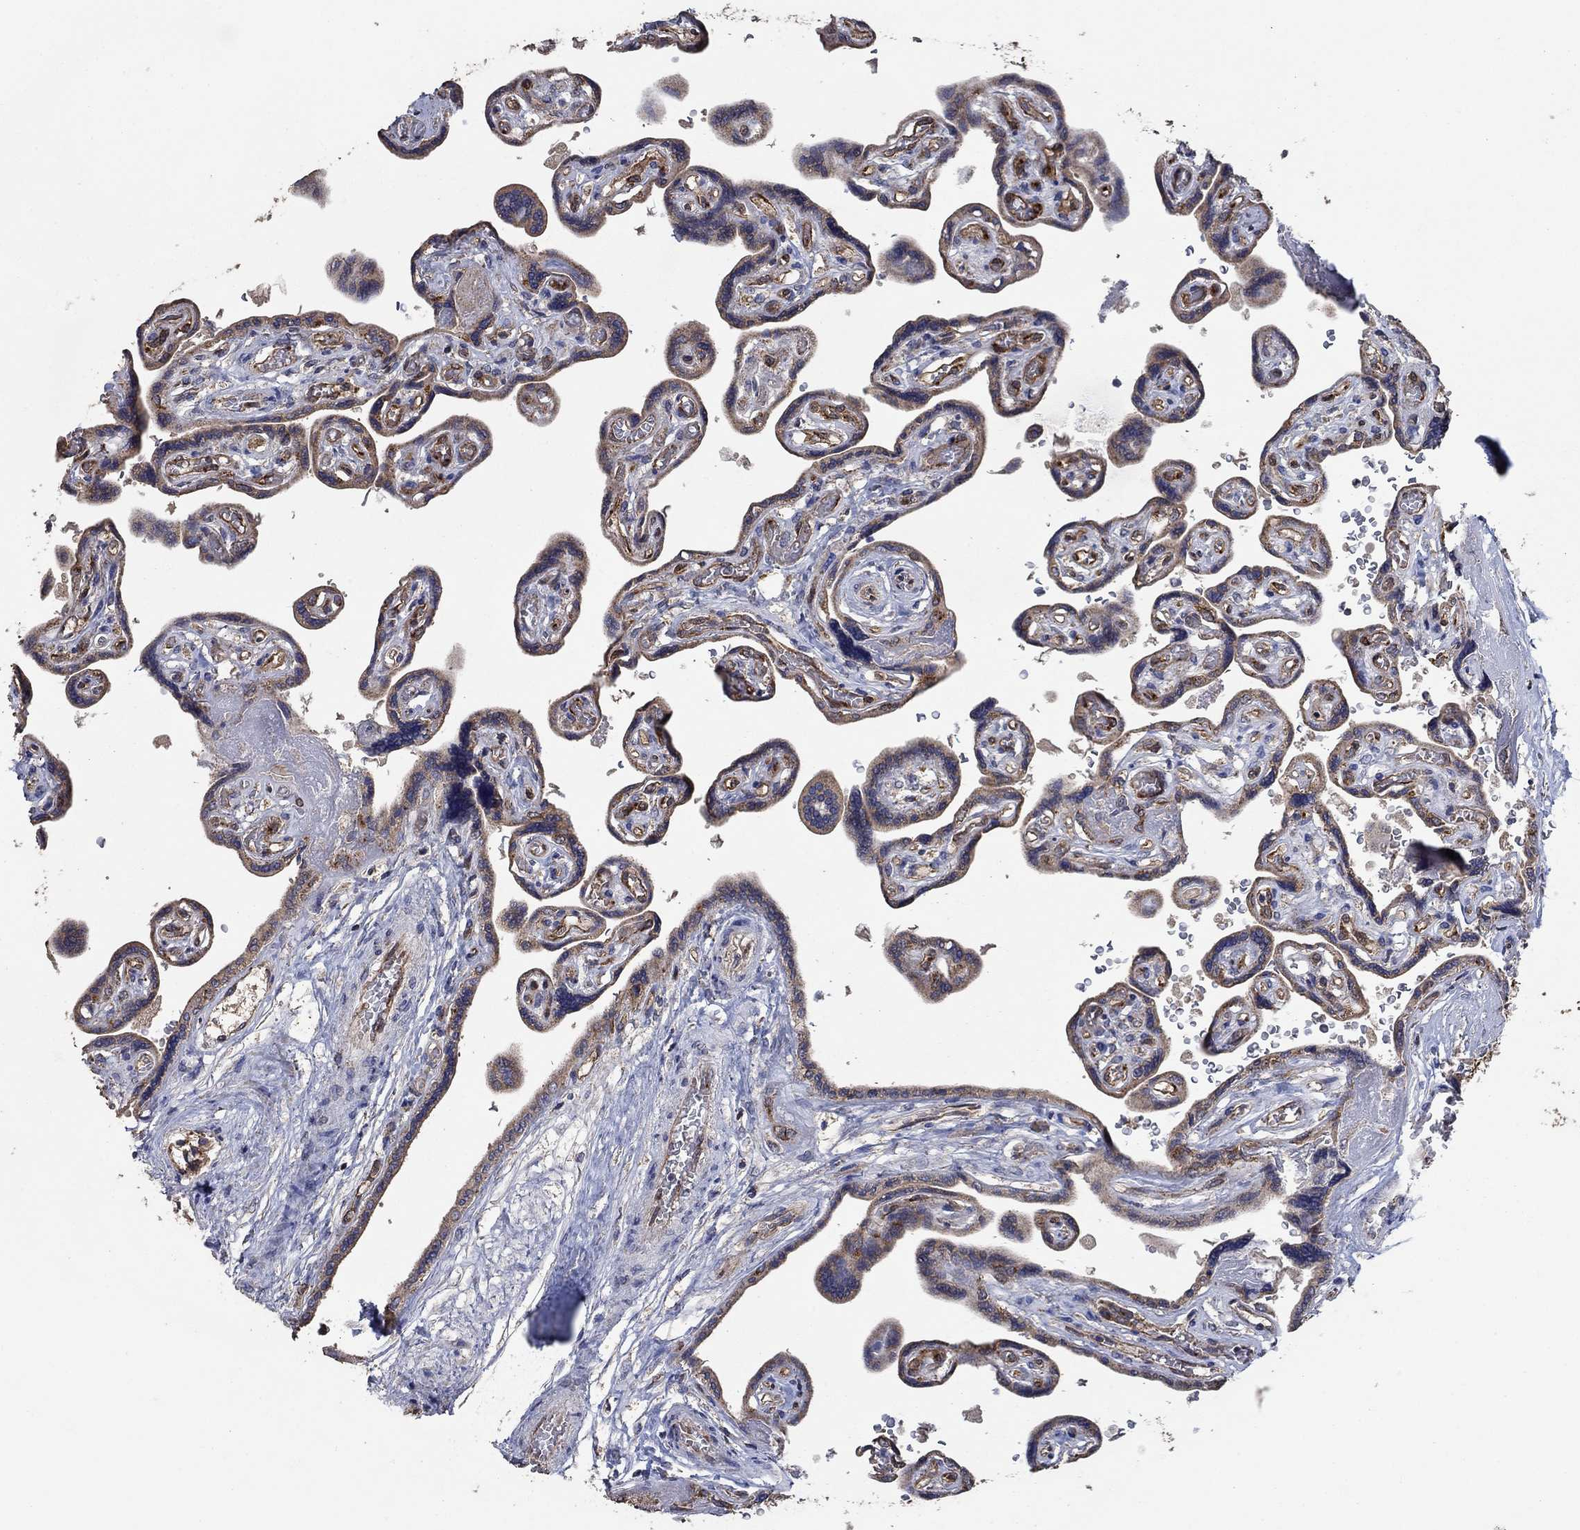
{"staining": {"intensity": "negative", "quantity": "none", "location": "none"}, "tissue": "placenta", "cell_type": "Decidual cells", "image_type": "normal", "snomed": [{"axis": "morphology", "description": "Normal tissue, NOS"}, {"axis": "topography", "description": "Placenta"}], "caption": "Decidual cells are negative for protein expression in benign human placenta. (DAB (3,3'-diaminobenzidine) immunohistochemistry (IHC), high magnification).", "gene": "HID1", "patient": {"sex": "female", "age": 32}}